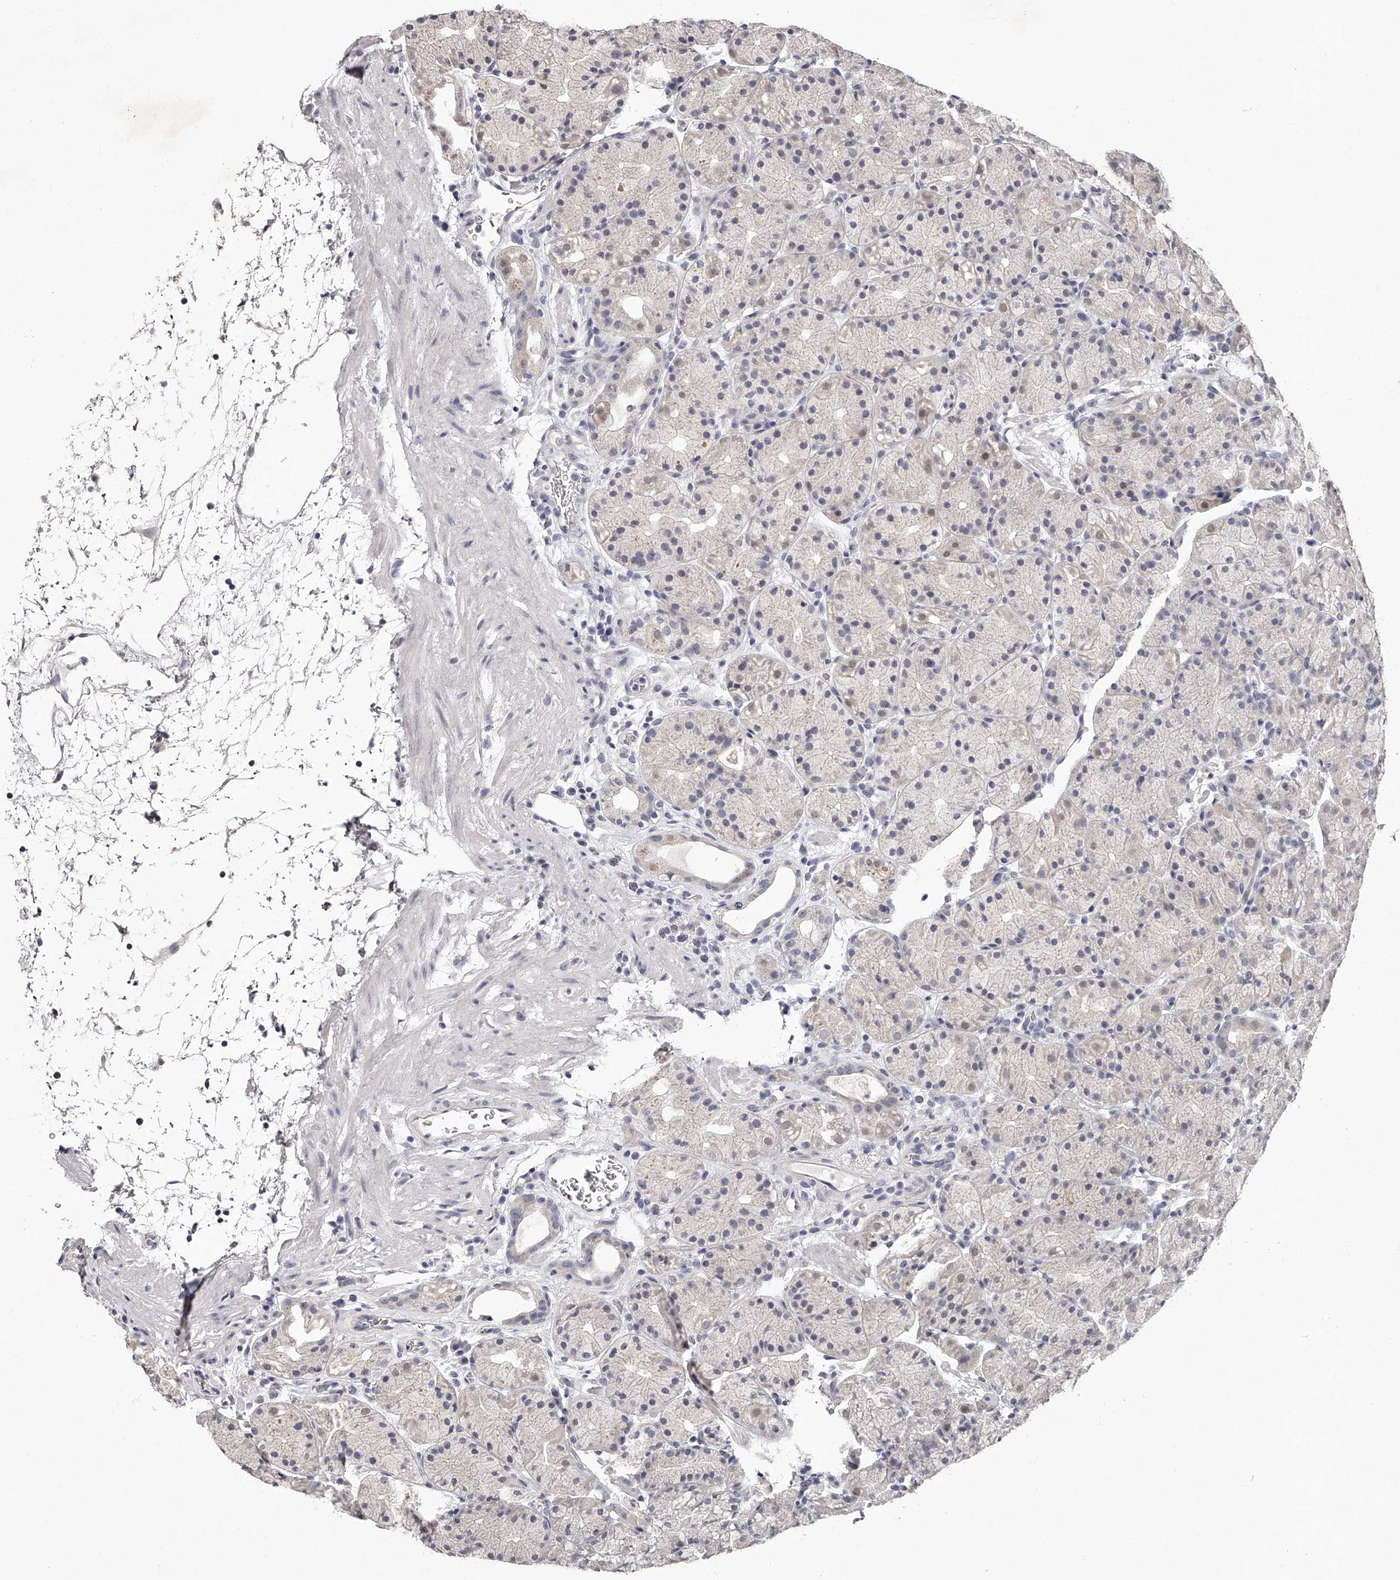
{"staining": {"intensity": "negative", "quantity": "none", "location": "none"}, "tissue": "stomach", "cell_type": "Glandular cells", "image_type": "normal", "snomed": [{"axis": "morphology", "description": "Normal tissue, NOS"}, {"axis": "topography", "description": "Stomach, upper"}], "caption": "Human stomach stained for a protein using IHC demonstrates no positivity in glandular cells.", "gene": "NT5DC1", "patient": {"sex": "male", "age": 48}}